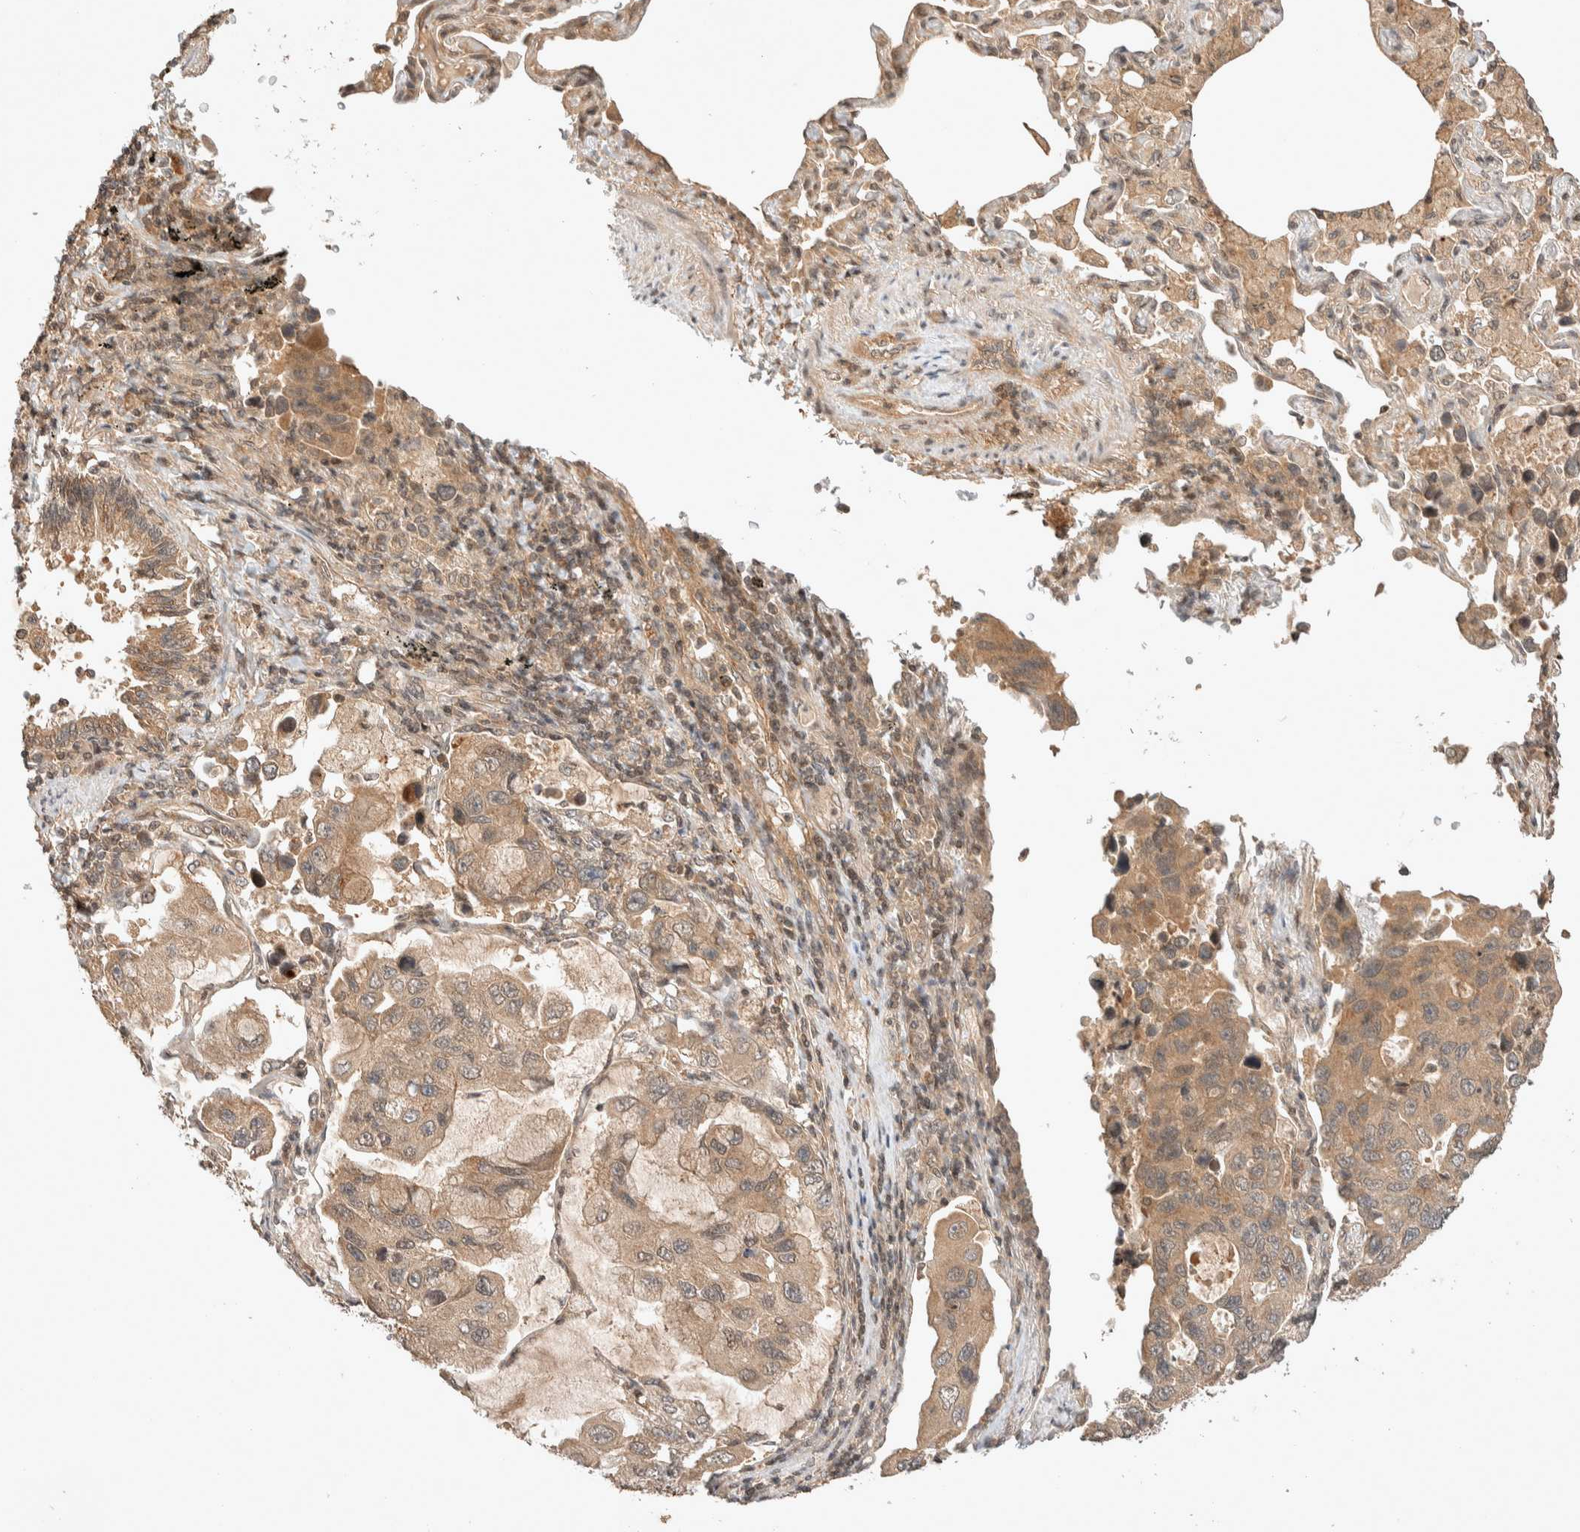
{"staining": {"intensity": "moderate", "quantity": ">75%", "location": "cytoplasmic/membranous"}, "tissue": "lung cancer", "cell_type": "Tumor cells", "image_type": "cancer", "snomed": [{"axis": "morphology", "description": "Adenocarcinoma, NOS"}, {"axis": "topography", "description": "Lung"}], "caption": "Immunohistochemistry (DAB (3,3'-diaminobenzidine)) staining of lung cancer (adenocarcinoma) reveals moderate cytoplasmic/membranous protein staining in about >75% of tumor cells.", "gene": "THRA", "patient": {"sex": "male", "age": 64}}